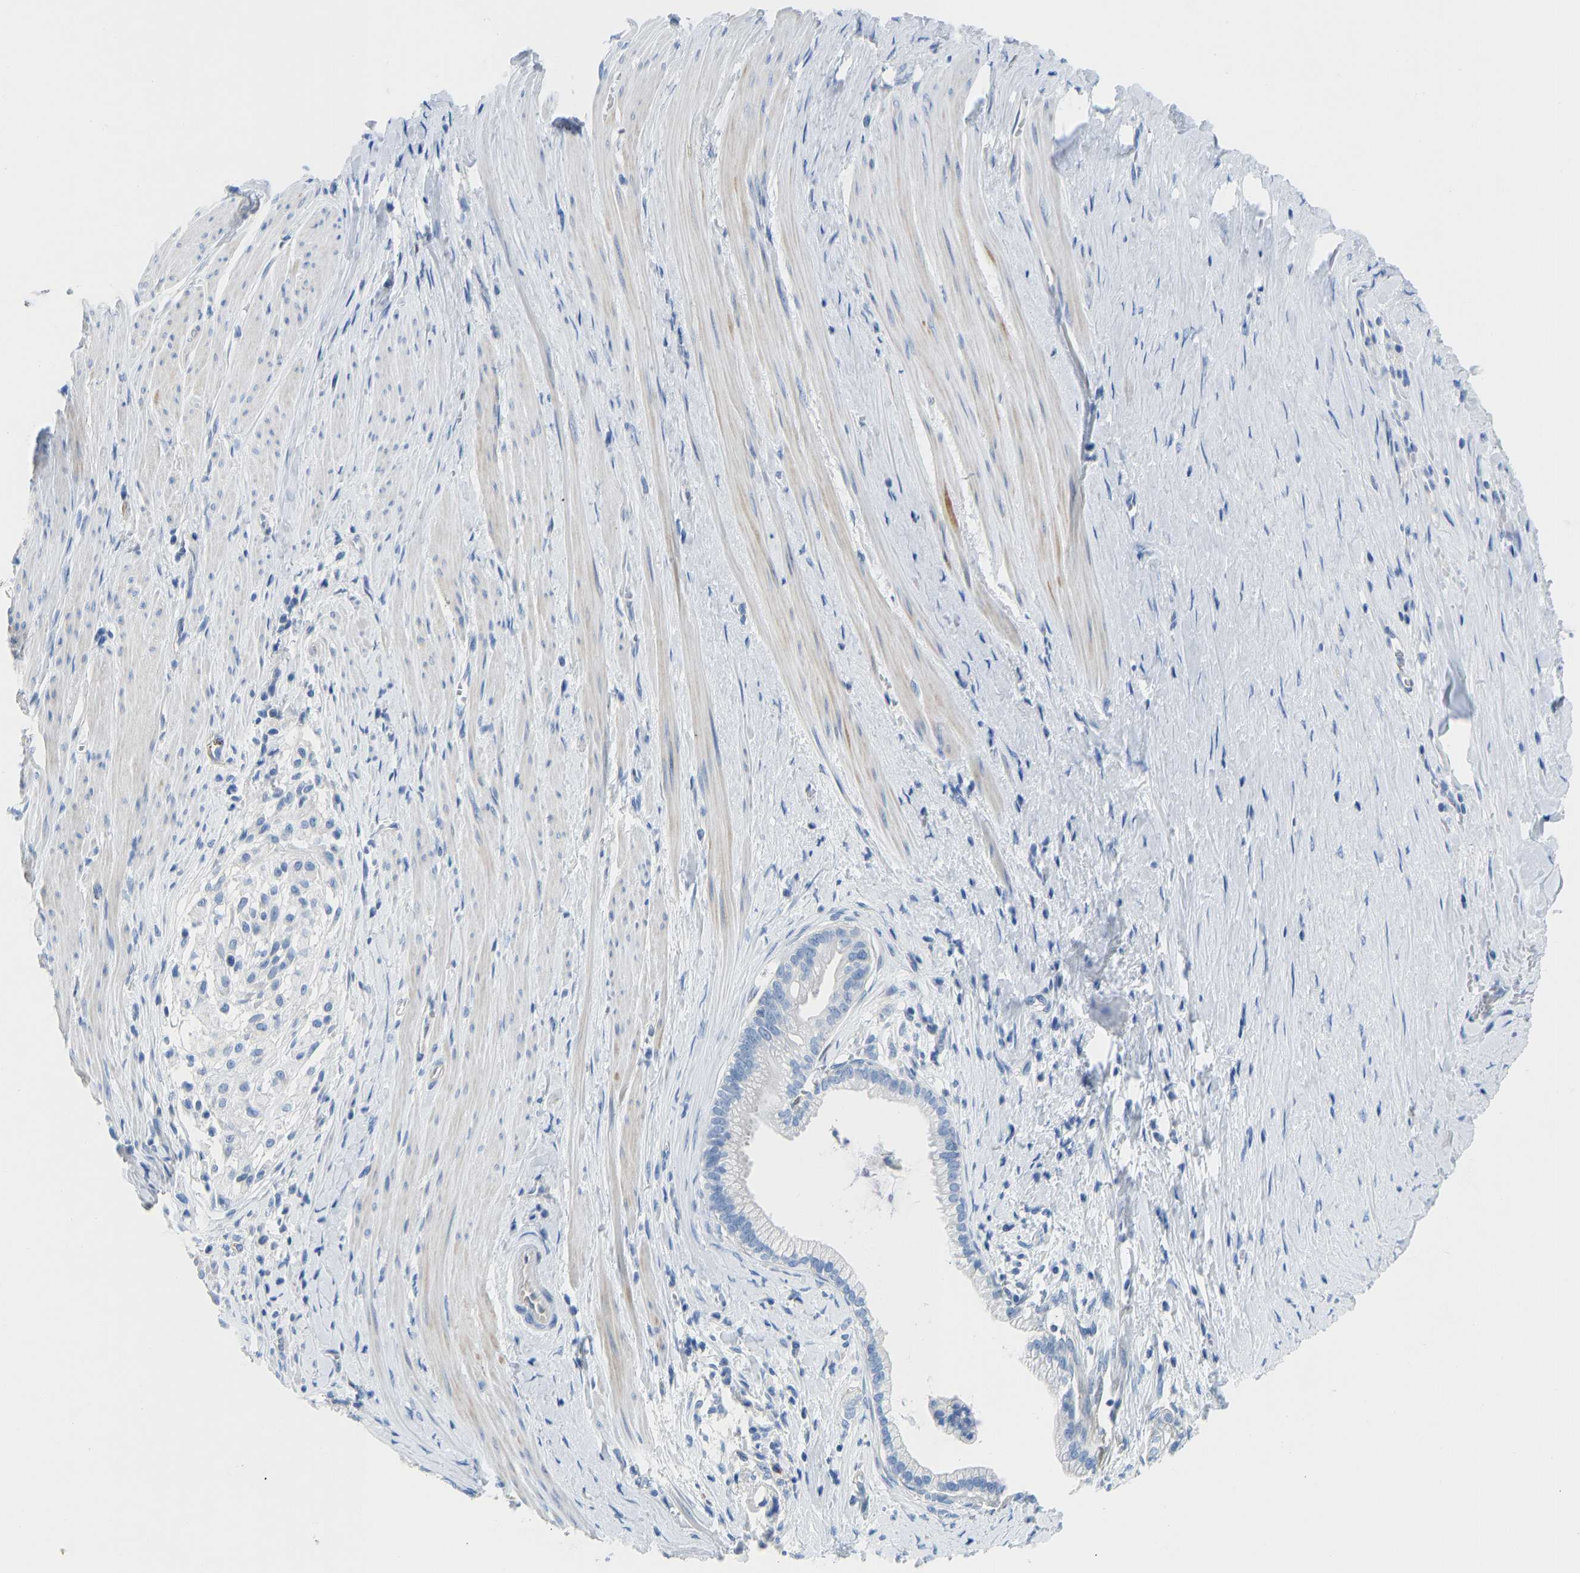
{"staining": {"intensity": "negative", "quantity": "none", "location": "none"}, "tissue": "pancreatic cancer", "cell_type": "Tumor cells", "image_type": "cancer", "snomed": [{"axis": "morphology", "description": "Adenocarcinoma, NOS"}, {"axis": "topography", "description": "Pancreas"}], "caption": "IHC image of neoplastic tissue: human pancreatic cancer (adenocarcinoma) stained with DAB shows no significant protein expression in tumor cells.", "gene": "NKAIN3", "patient": {"sex": "male", "age": 69}}